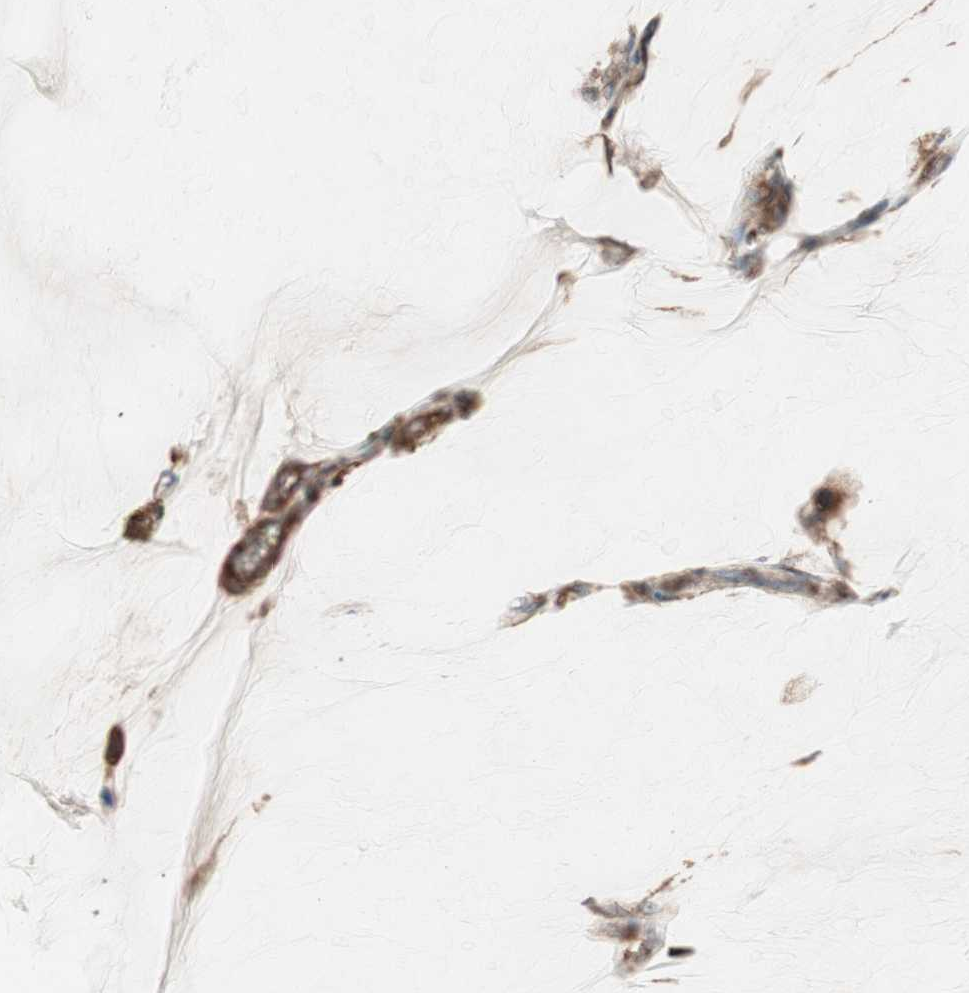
{"staining": {"intensity": "strong", "quantity": ">75%", "location": "cytoplasmic/membranous"}, "tissue": "ovarian cancer", "cell_type": "Tumor cells", "image_type": "cancer", "snomed": [{"axis": "morphology", "description": "Cystadenocarcinoma, mucinous, NOS"}, {"axis": "topography", "description": "Ovary"}], "caption": "A high-resolution image shows immunohistochemistry (IHC) staining of ovarian cancer, which exhibits strong cytoplasmic/membranous staining in about >75% of tumor cells.", "gene": "RAB5A", "patient": {"sex": "female", "age": 39}}